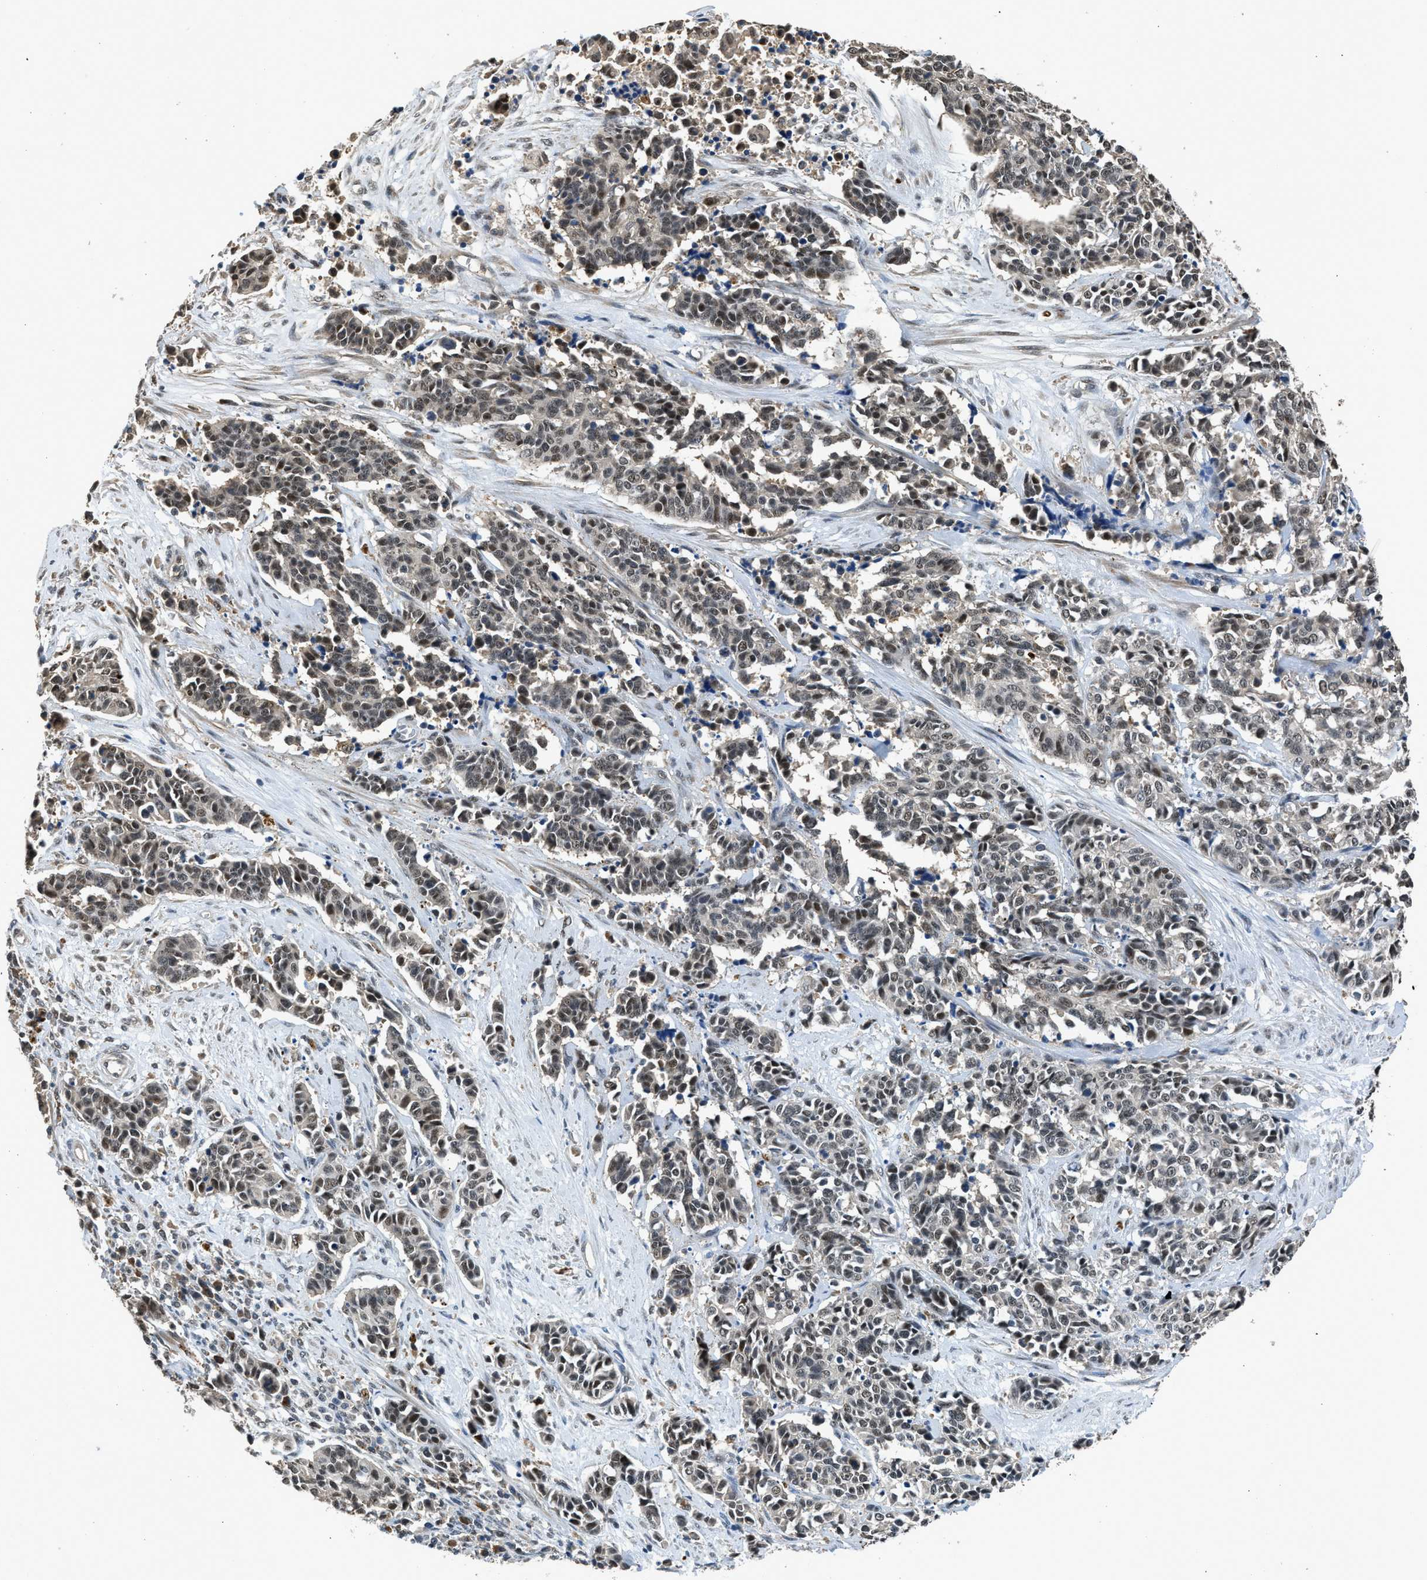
{"staining": {"intensity": "moderate", "quantity": "<25%", "location": "nuclear"}, "tissue": "cervical cancer", "cell_type": "Tumor cells", "image_type": "cancer", "snomed": [{"axis": "morphology", "description": "Squamous cell carcinoma, NOS"}, {"axis": "topography", "description": "Cervix"}], "caption": "Tumor cells demonstrate low levels of moderate nuclear expression in approximately <25% of cells in human cervical cancer (squamous cell carcinoma).", "gene": "SLC15A4", "patient": {"sex": "female", "age": 35}}